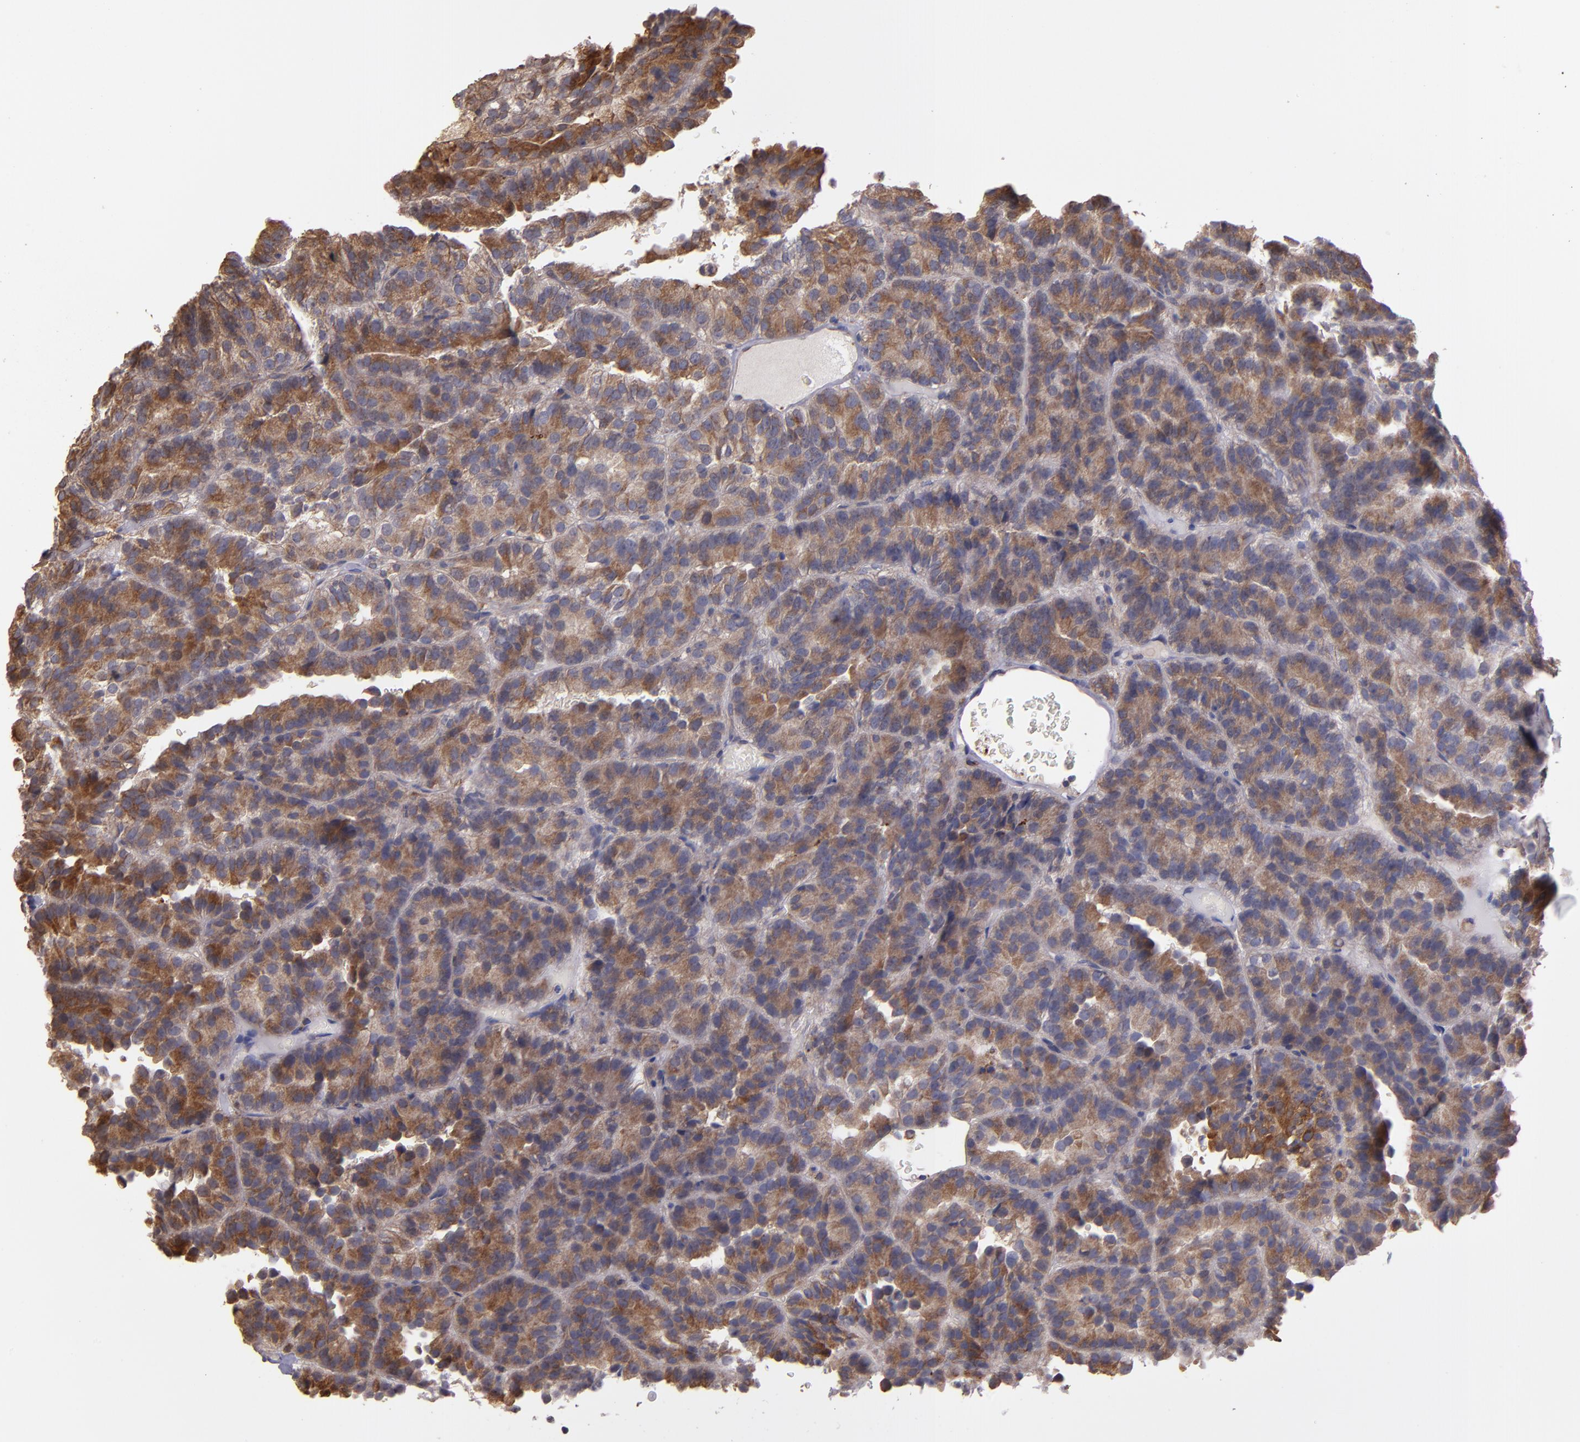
{"staining": {"intensity": "moderate", "quantity": ">75%", "location": "cytoplasmic/membranous"}, "tissue": "renal cancer", "cell_type": "Tumor cells", "image_type": "cancer", "snomed": [{"axis": "morphology", "description": "Adenocarcinoma, NOS"}, {"axis": "topography", "description": "Kidney"}], "caption": "Adenocarcinoma (renal) was stained to show a protein in brown. There is medium levels of moderate cytoplasmic/membranous staining in approximately >75% of tumor cells.", "gene": "IFIH1", "patient": {"sex": "male", "age": 46}}